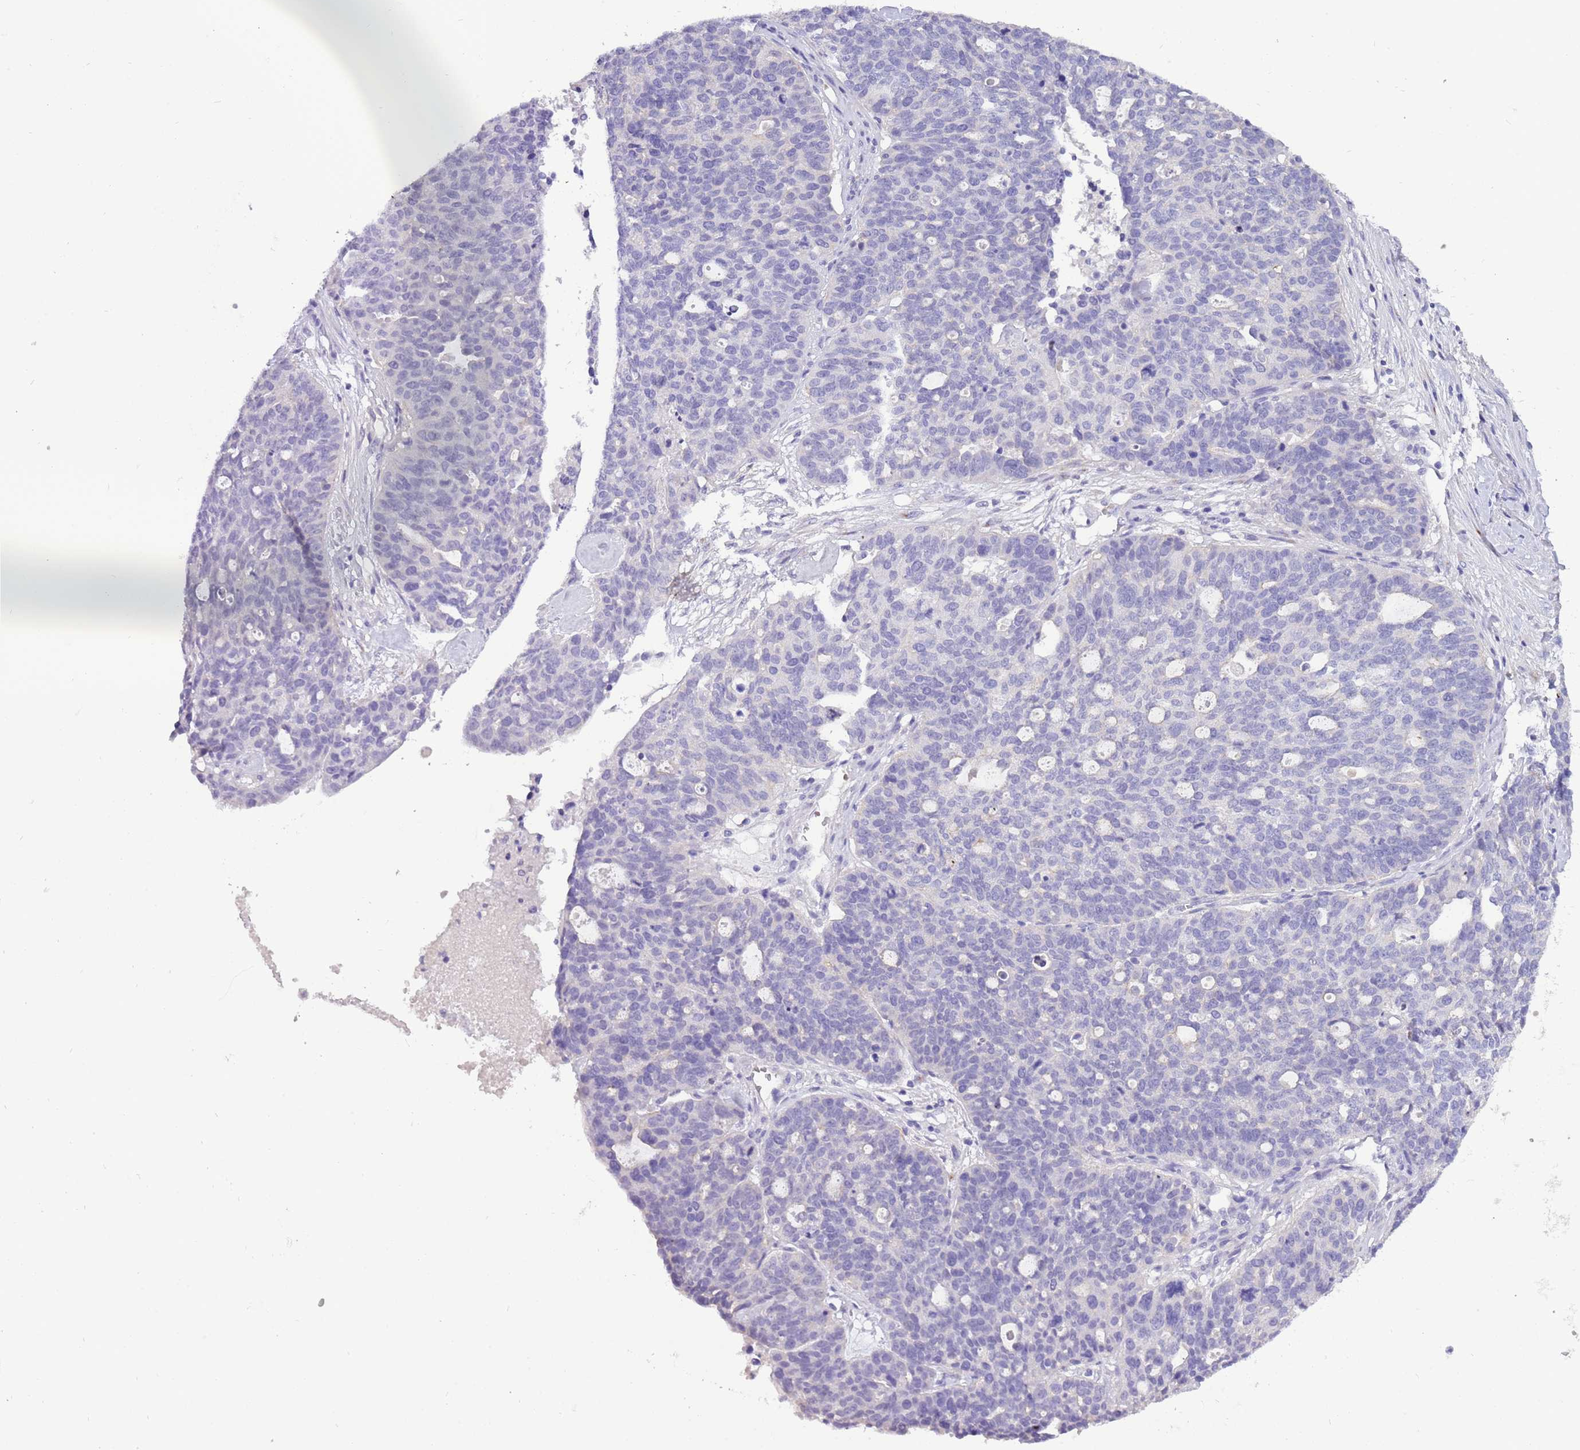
{"staining": {"intensity": "negative", "quantity": "none", "location": "none"}, "tissue": "ovarian cancer", "cell_type": "Tumor cells", "image_type": "cancer", "snomed": [{"axis": "morphology", "description": "Cystadenocarcinoma, serous, NOS"}, {"axis": "topography", "description": "Ovary"}], "caption": "Ovarian cancer was stained to show a protein in brown. There is no significant expression in tumor cells.", "gene": "CFAP73", "patient": {"sex": "female", "age": 59}}